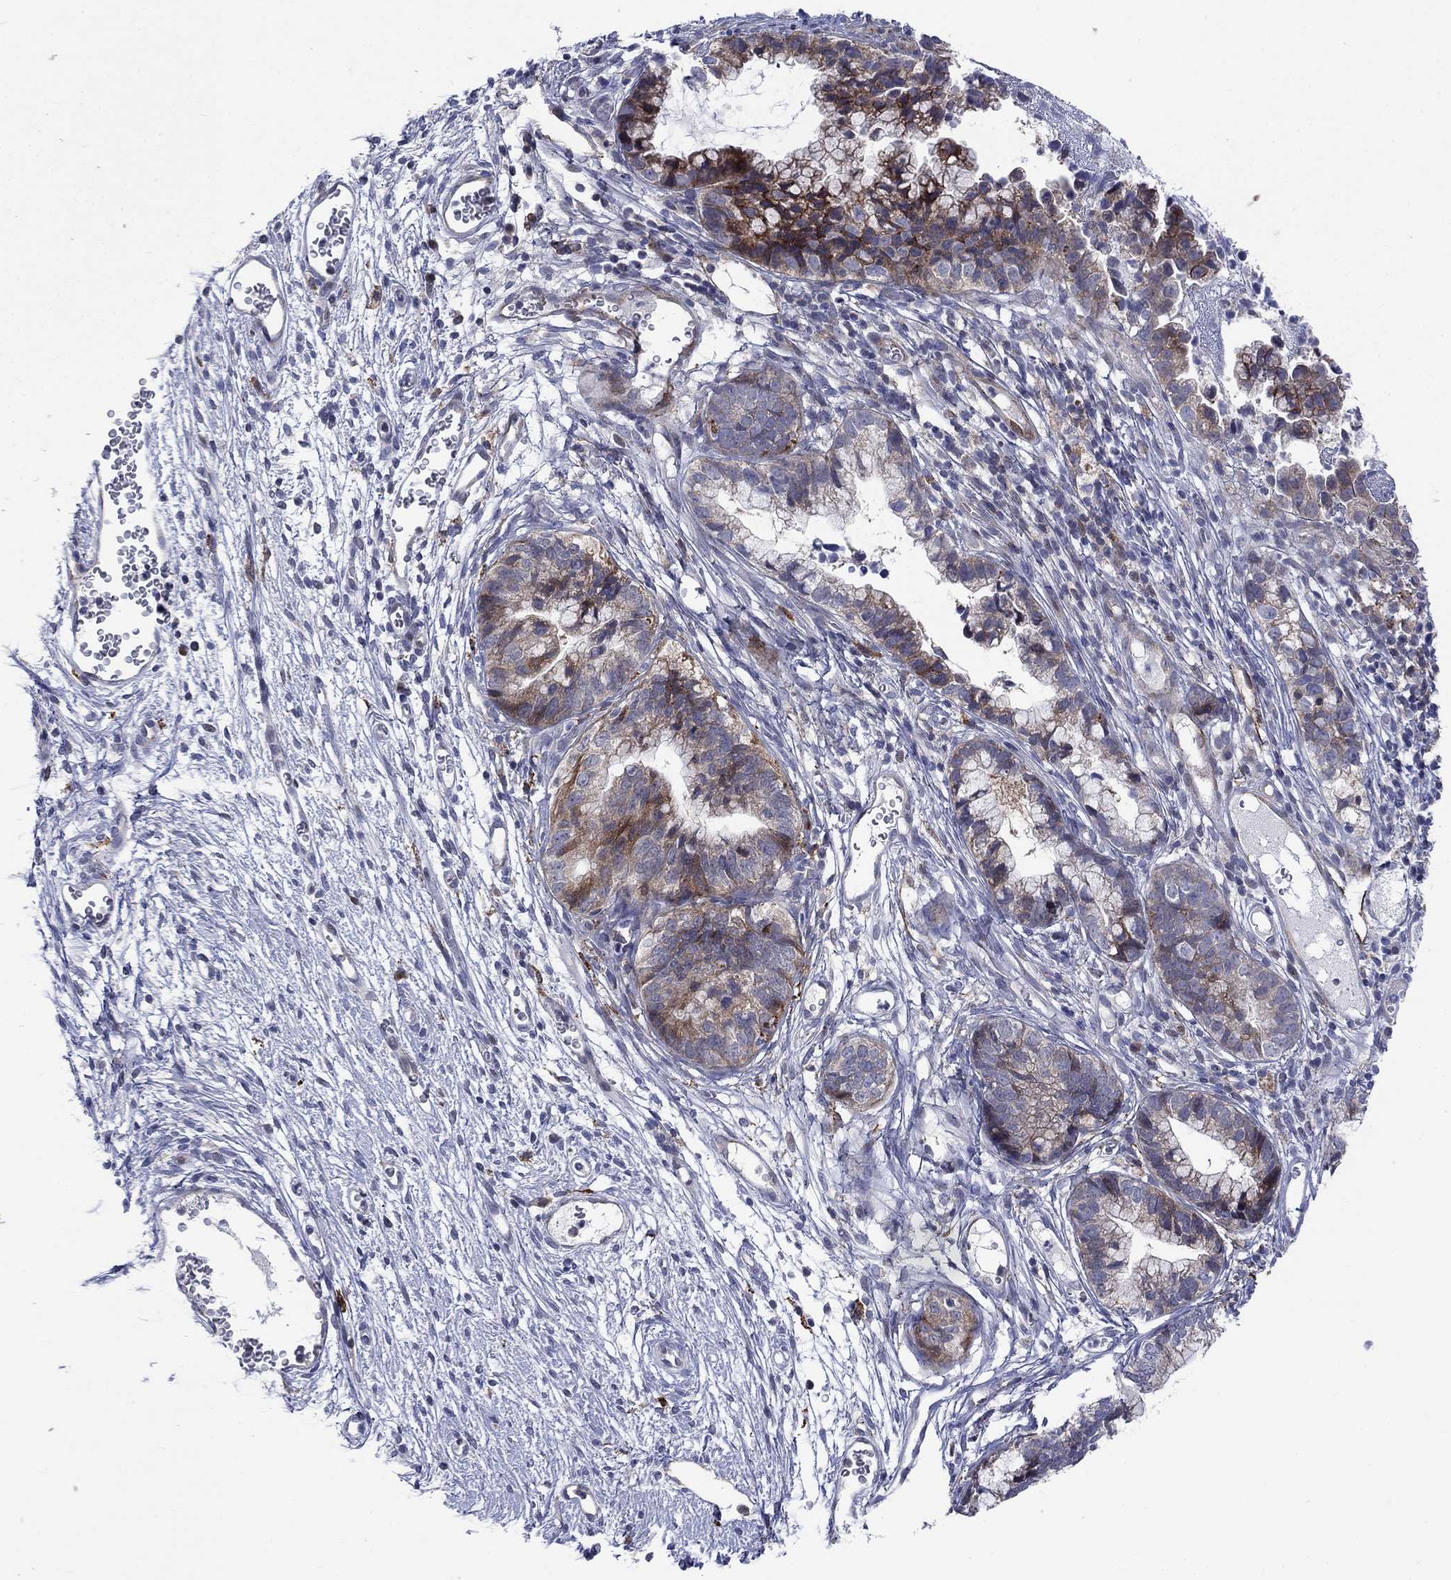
{"staining": {"intensity": "moderate", "quantity": "25%-75%", "location": "cytoplasmic/membranous"}, "tissue": "cervical cancer", "cell_type": "Tumor cells", "image_type": "cancer", "snomed": [{"axis": "morphology", "description": "Adenocarcinoma, NOS"}, {"axis": "topography", "description": "Cervix"}], "caption": "Brown immunohistochemical staining in human cervical cancer (adenocarcinoma) shows moderate cytoplasmic/membranous expression in approximately 25%-75% of tumor cells.", "gene": "SLC35F2", "patient": {"sex": "female", "age": 44}}